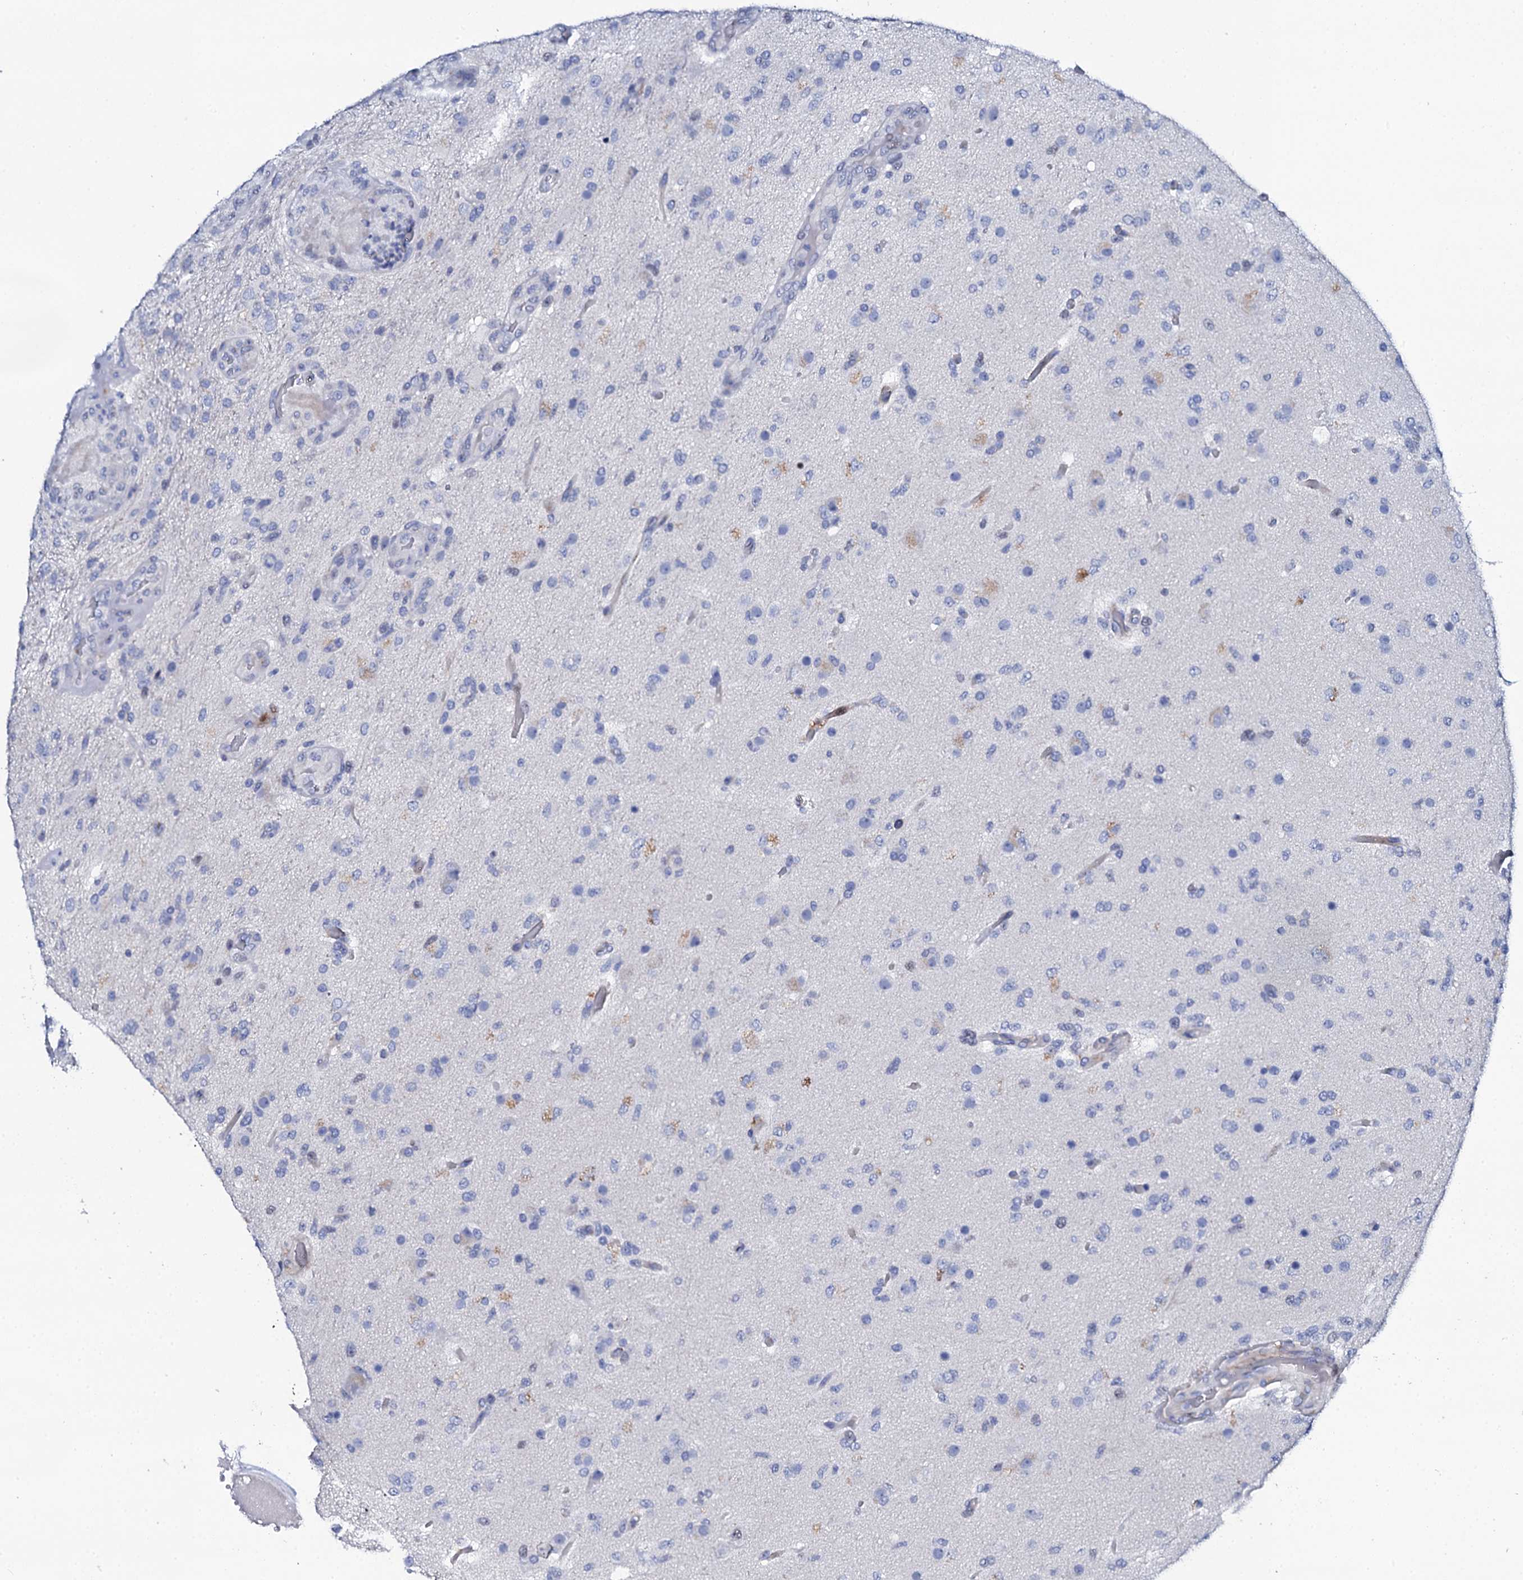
{"staining": {"intensity": "negative", "quantity": "none", "location": "none"}, "tissue": "glioma", "cell_type": "Tumor cells", "image_type": "cancer", "snomed": [{"axis": "morphology", "description": "Glioma, malignant, High grade"}, {"axis": "topography", "description": "Brain"}], "caption": "This micrograph is of glioma stained with immunohistochemistry (IHC) to label a protein in brown with the nuclei are counter-stained blue. There is no positivity in tumor cells. Brightfield microscopy of immunohistochemistry stained with DAB (brown) and hematoxylin (blue), captured at high magnification.", "gene": "NUDT13", "patient": {"sex": "female", "age": 74}}